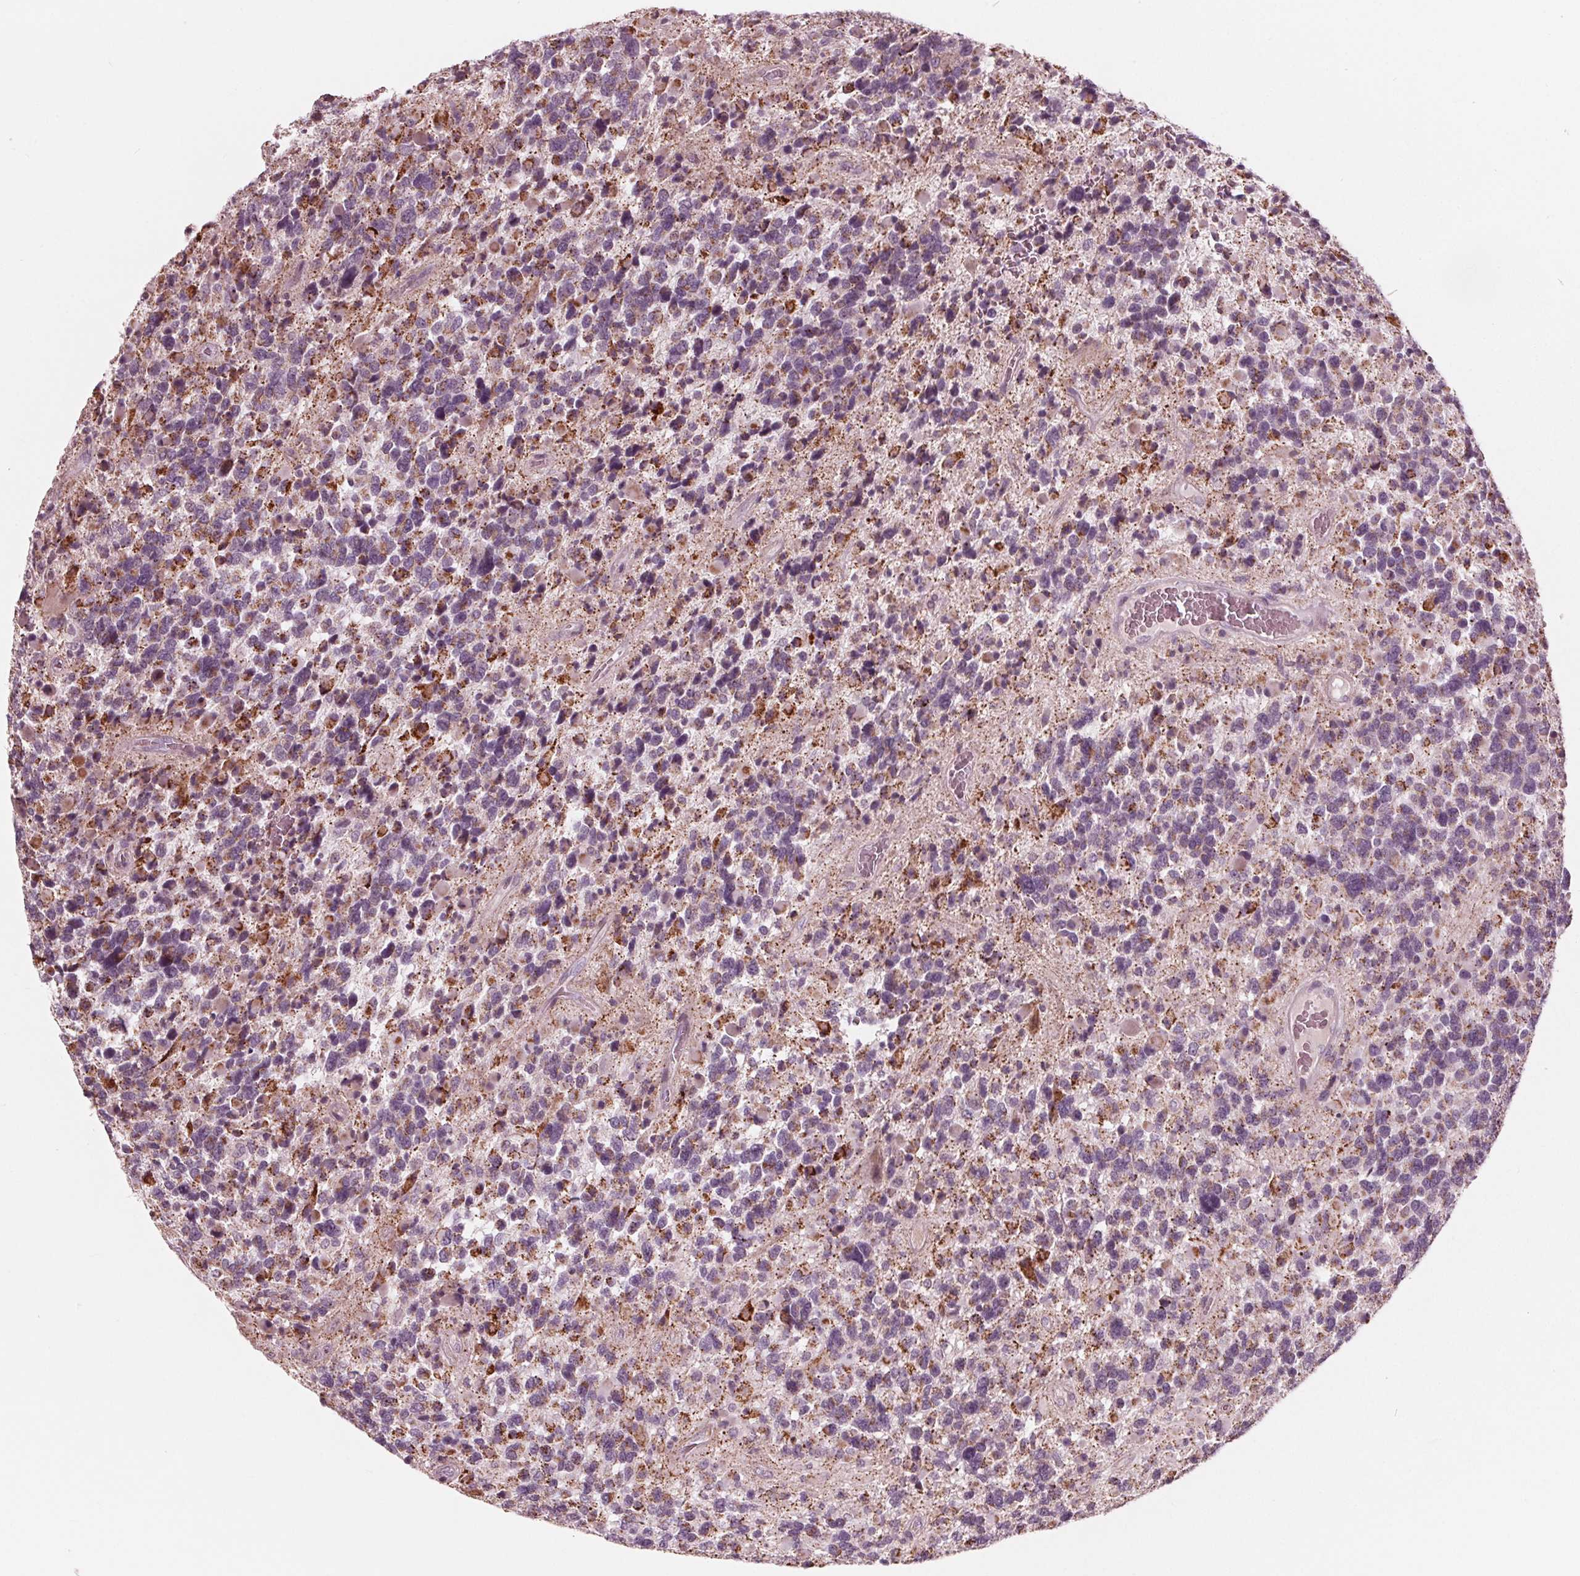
{"staining": {"intensity": "moderate", "quantity": "<25%", "location": "cytoplasmic/membranous"}, "tissue": "glioma", "cell_type": "Tumor cells", "image_type": "cancer", "snomed": [{"axis": "morphology", "description": "Glioma, malignant, High grade"}, {"axis": "topography", "description": "Brain"}], "caption": "Immunohistochemical staining of glioma displays low levels of moderate cytoplasmic/membranous protein expression in about <25% of tumor cells. (Brightfield microscopy of DAB IHC at high magnification).", "gene": "DCAF4L2", "patient": {"sex": "female", "age": 40}}